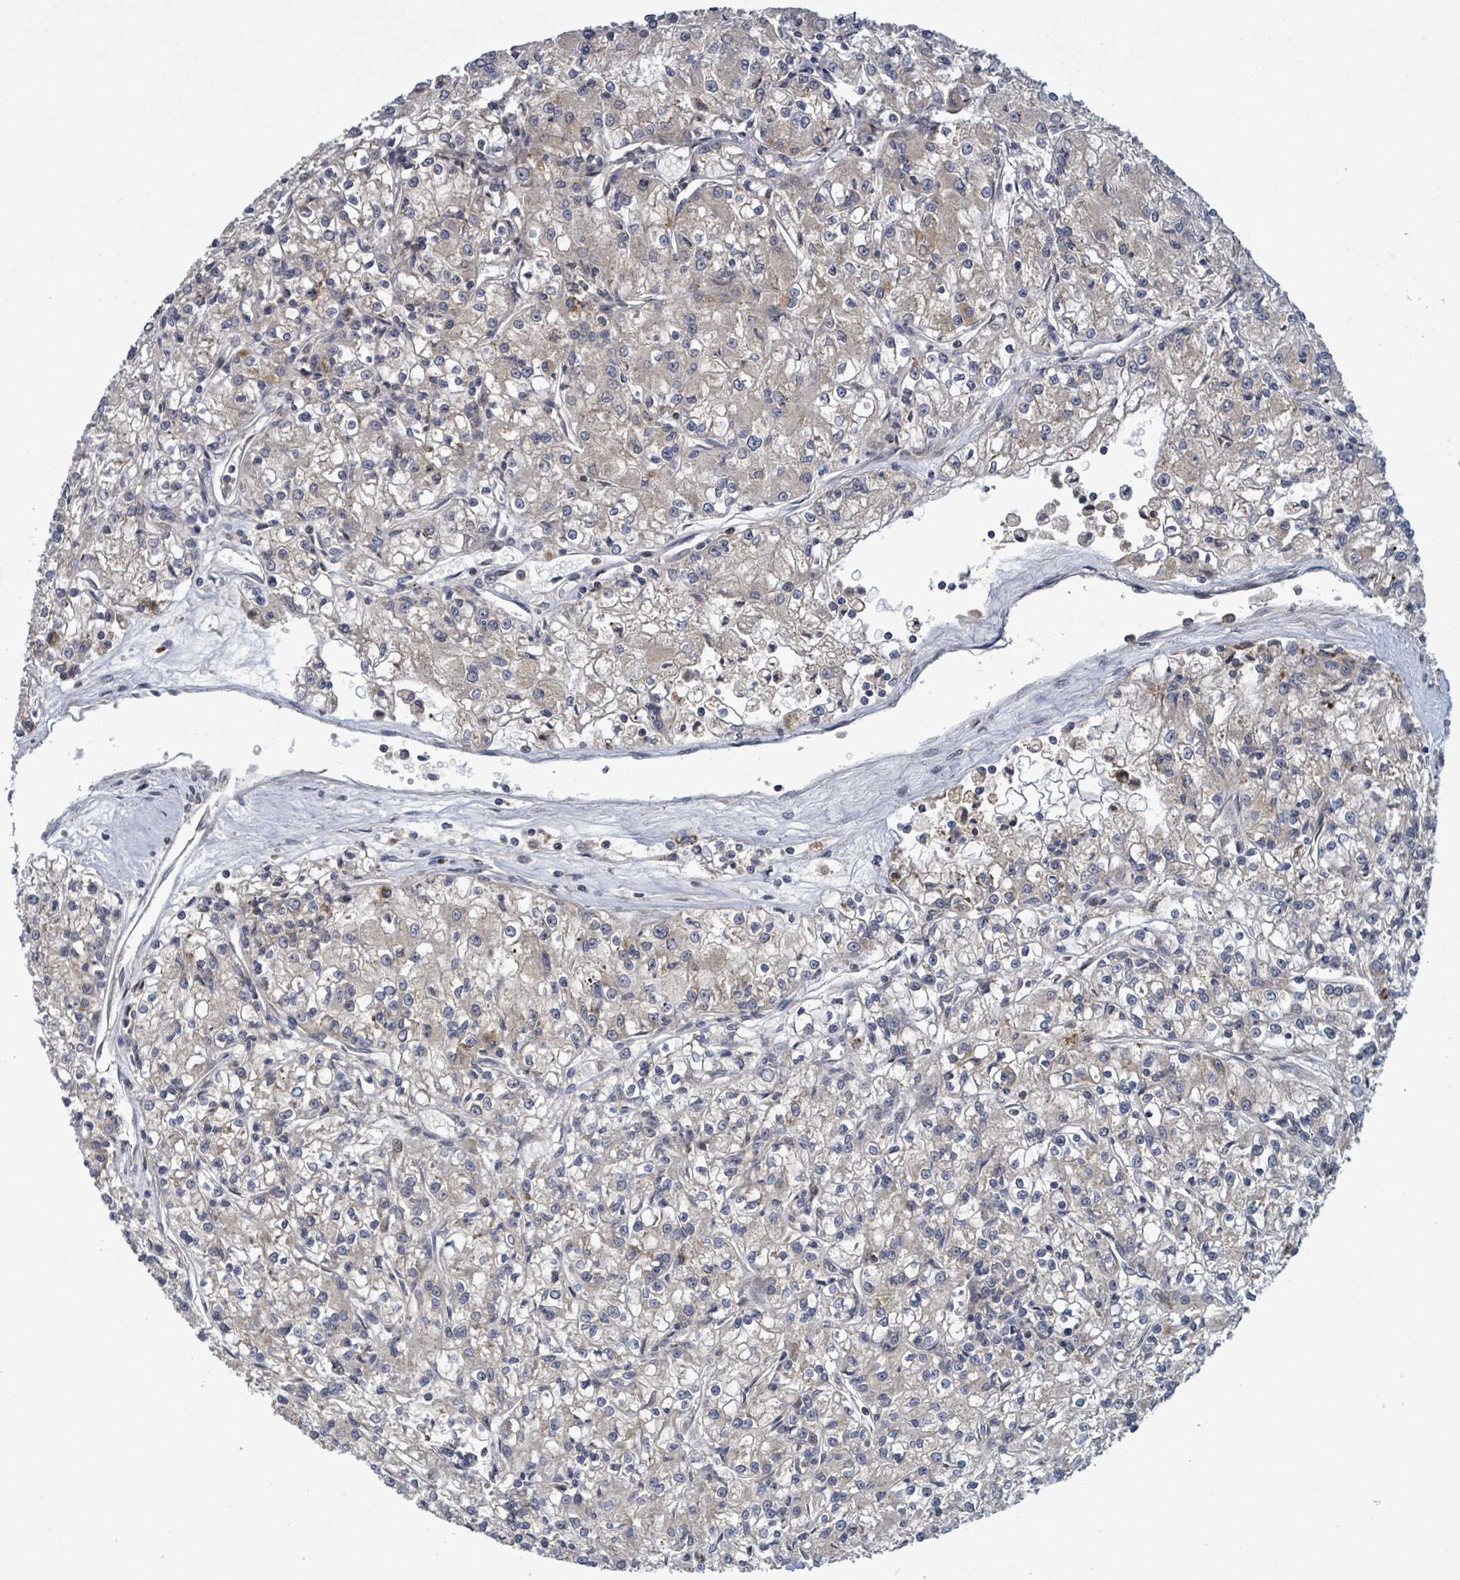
{"staining": {"intensity": "weak", "quantity": "<25%", "location": "cytoplasmic/membranous"}, "tissue": "renal cancer", "cell_type": "Tumor cells", "image_type": "cancer", "snomed": [{"axis": "morphology", "description": "Adenocarcinoma, NOS"}, {"axis": "topography", "description": "Kidney"}], "caption": "This is a micrograph of immunohistochemistry staining of adenocarcinoma (renal), which shows no expression in tumor cells.", "gene": "SERPINE3", "patient": {"sex": "female", "age": 59}}